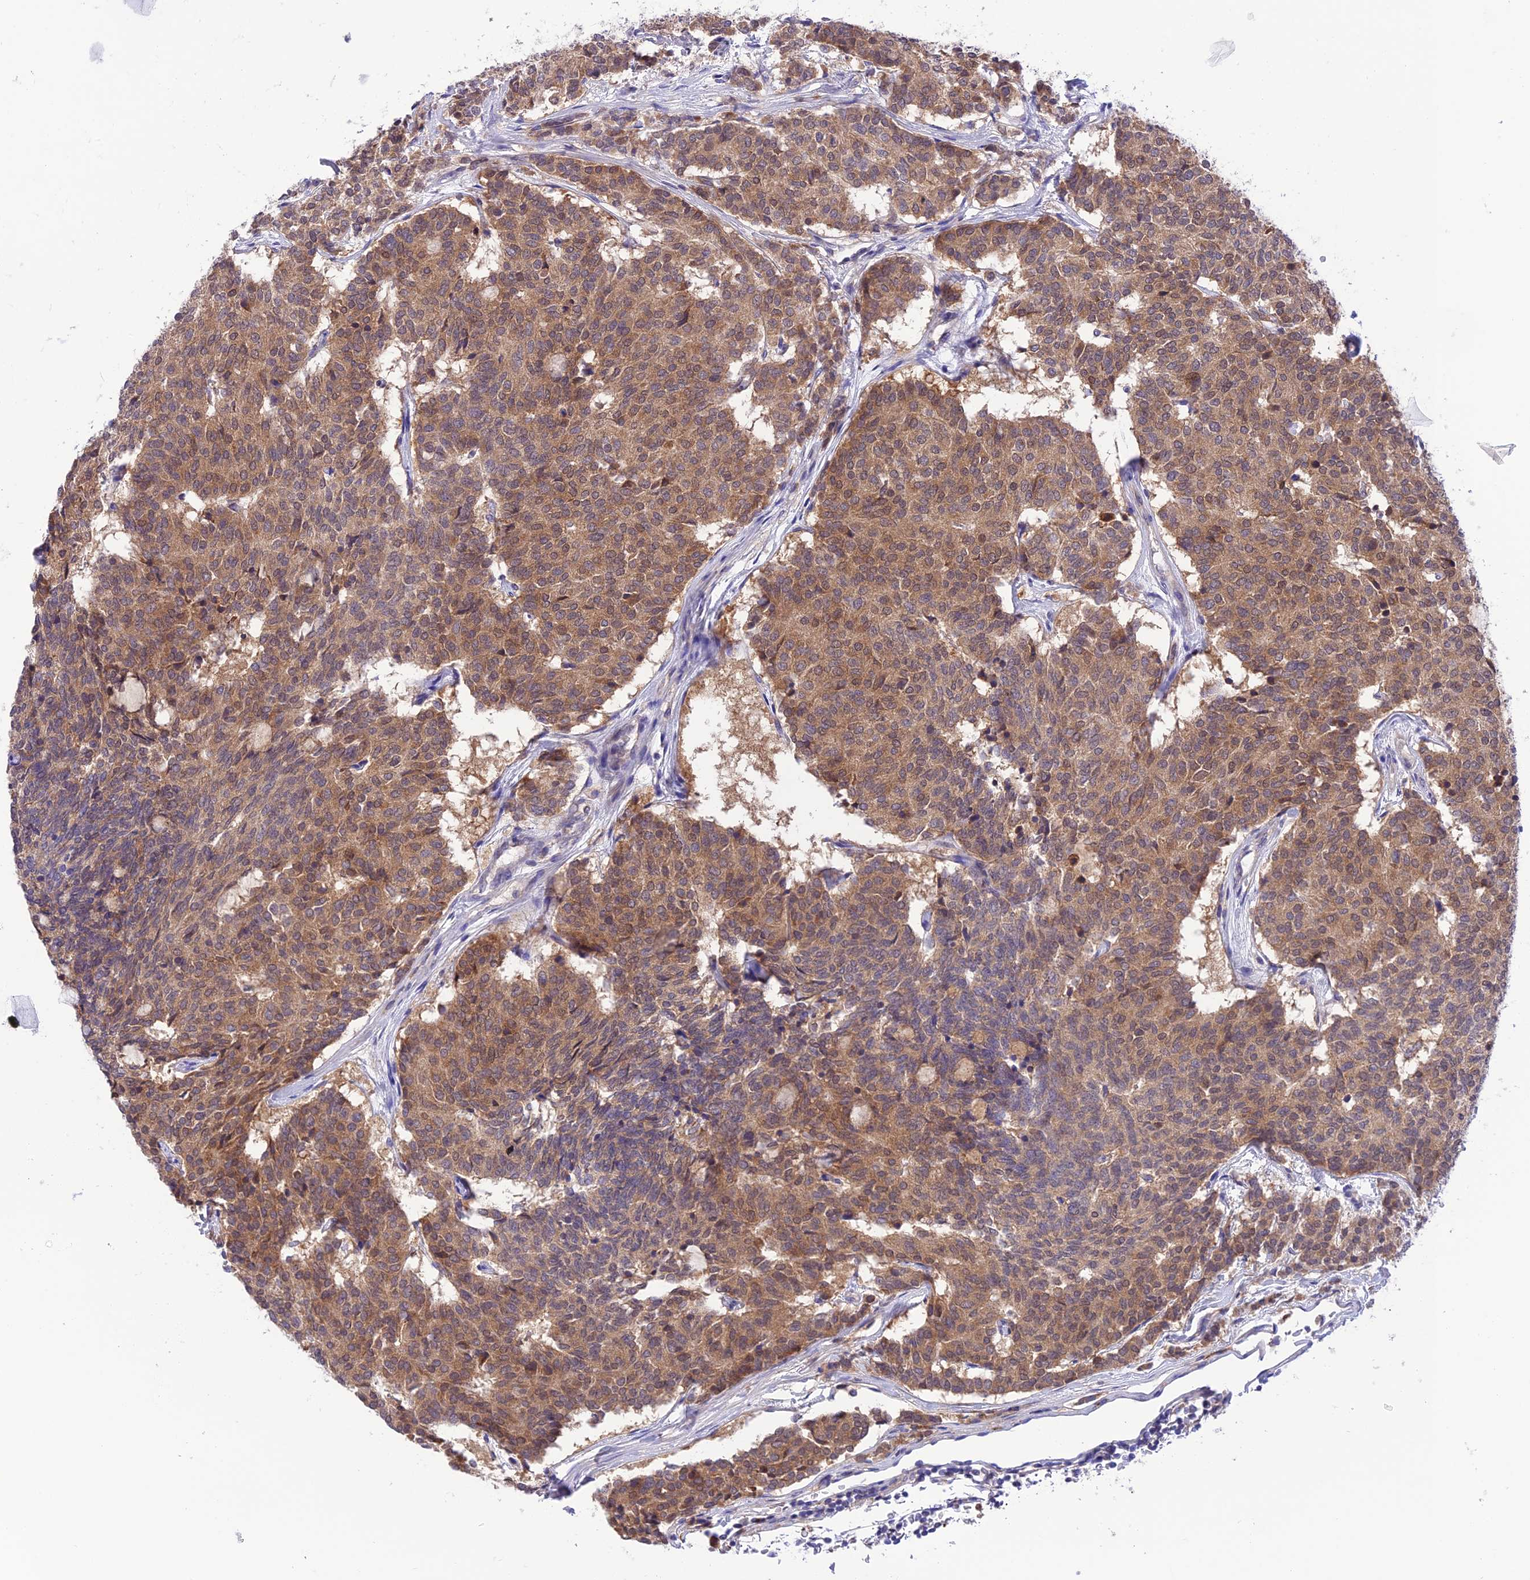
{"staining": {"intensity": "moderate", "quantity": ">75%", "location": "cytoplasmic/membranous"}, "tissue": "carcinoid", "cell_type": "Tumor cells", "image_type": "cancer", "snomed": [{"axis": "morphology", "description": "Carcinoid, malignant, NOS"}, {"axis": "topography", "description": "Pancreas"}], "caption": "This micrograph exhibits IHC staining of human carcinoid, with medium moderate cytoplasmic/membranous positivity in approximately >75% of tumor cells.", "gene": "RNF126", "patient": {"sex": "female", "age": 54}}